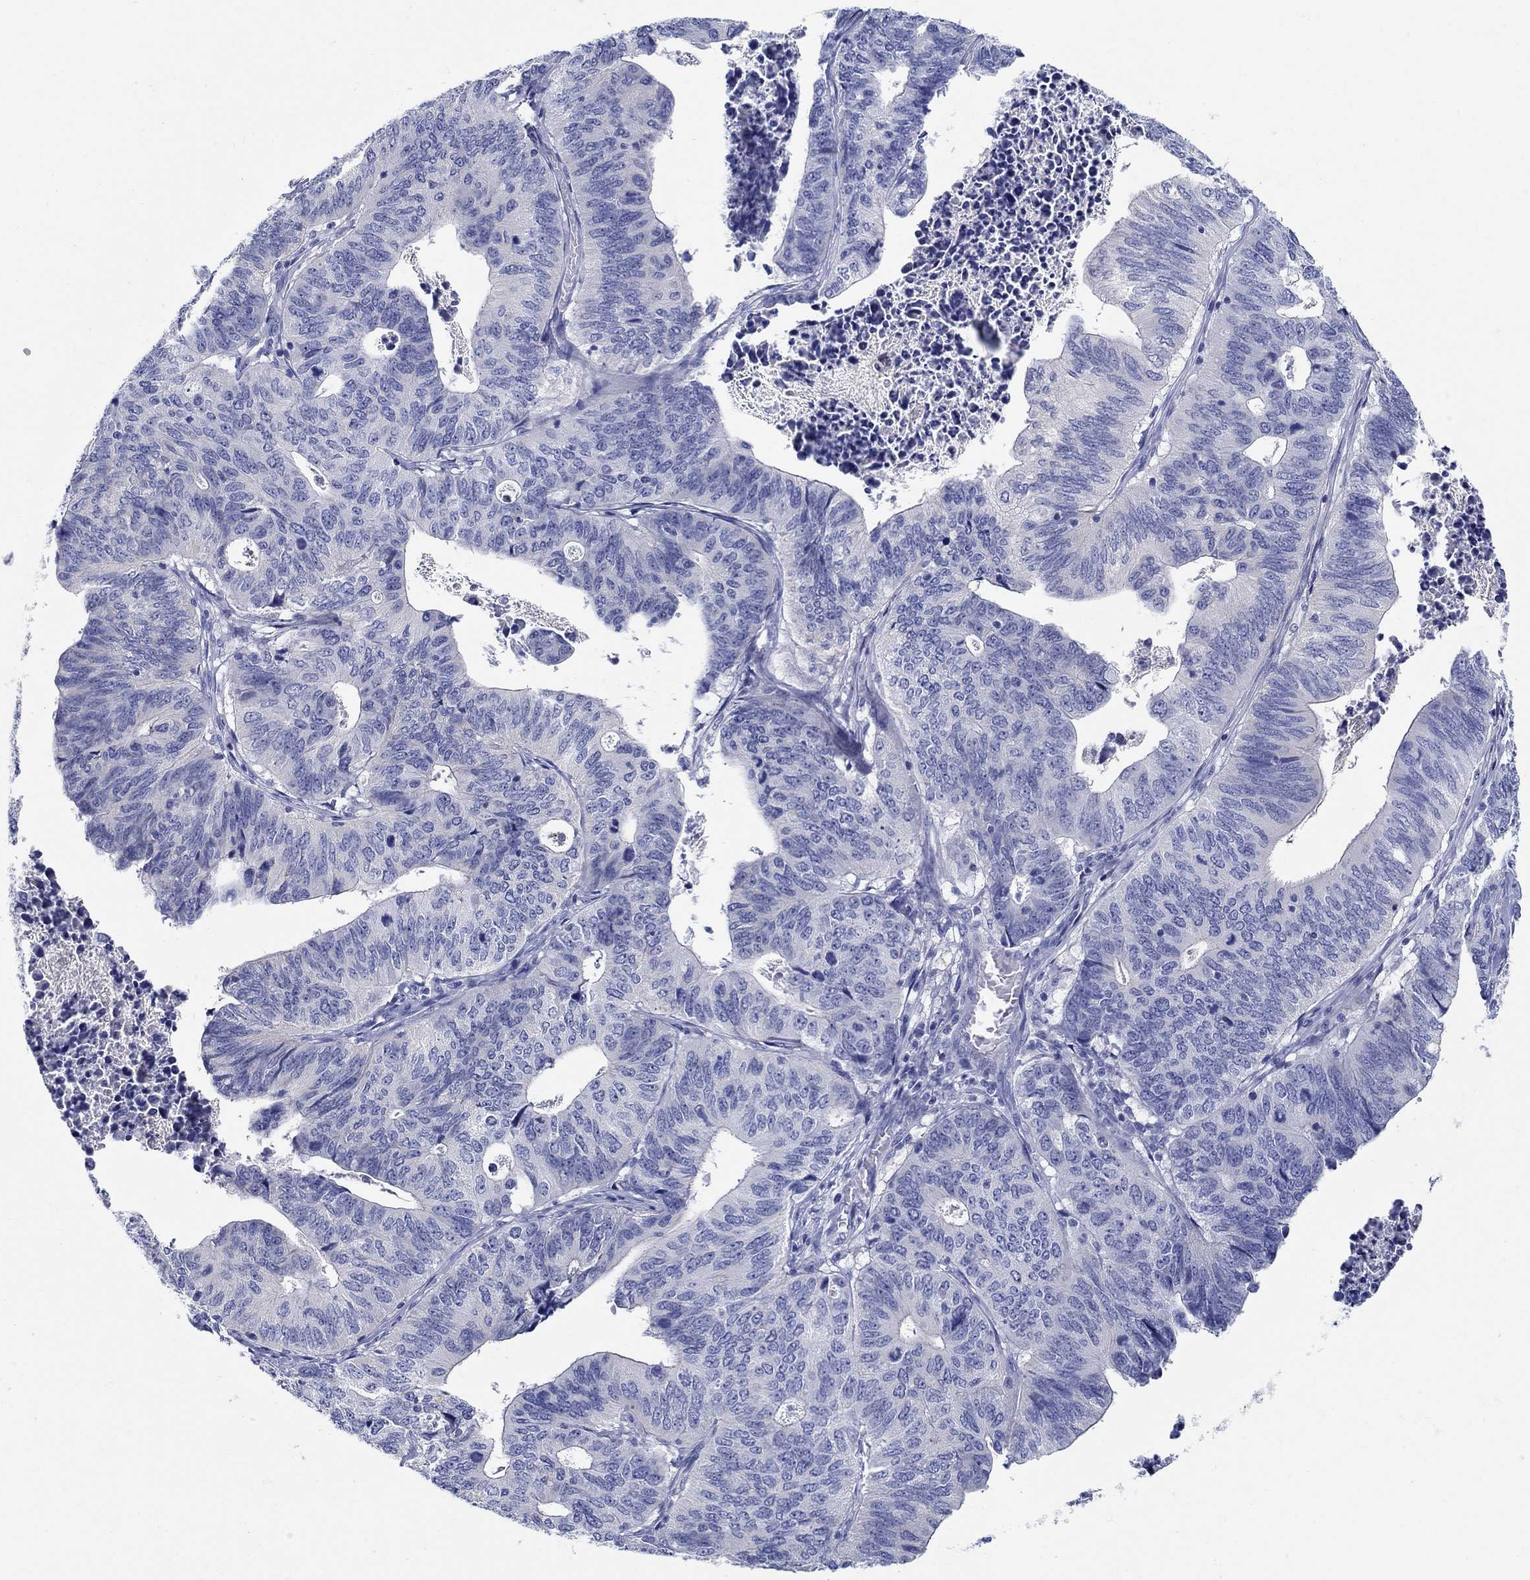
{"staining": {"intensity": "negative", "quantity": "none", "location": "none"}, "tissue": "stomach cancer", "cell_type": "Tumor cells", "image_type": "cancer", "snomed": [{"axis": "morphology", "description": "Adenocarcinoma, NOS"}, {"axis": "topography", "description": "Stomach, upper"}], "caption": "This is an immunohistochemistry micrograph of human stomach adenocarcinoma. There is no staining in tumor cells.", "gene": "CRYGD", "patient": {"sex": "female", "age": 67}}